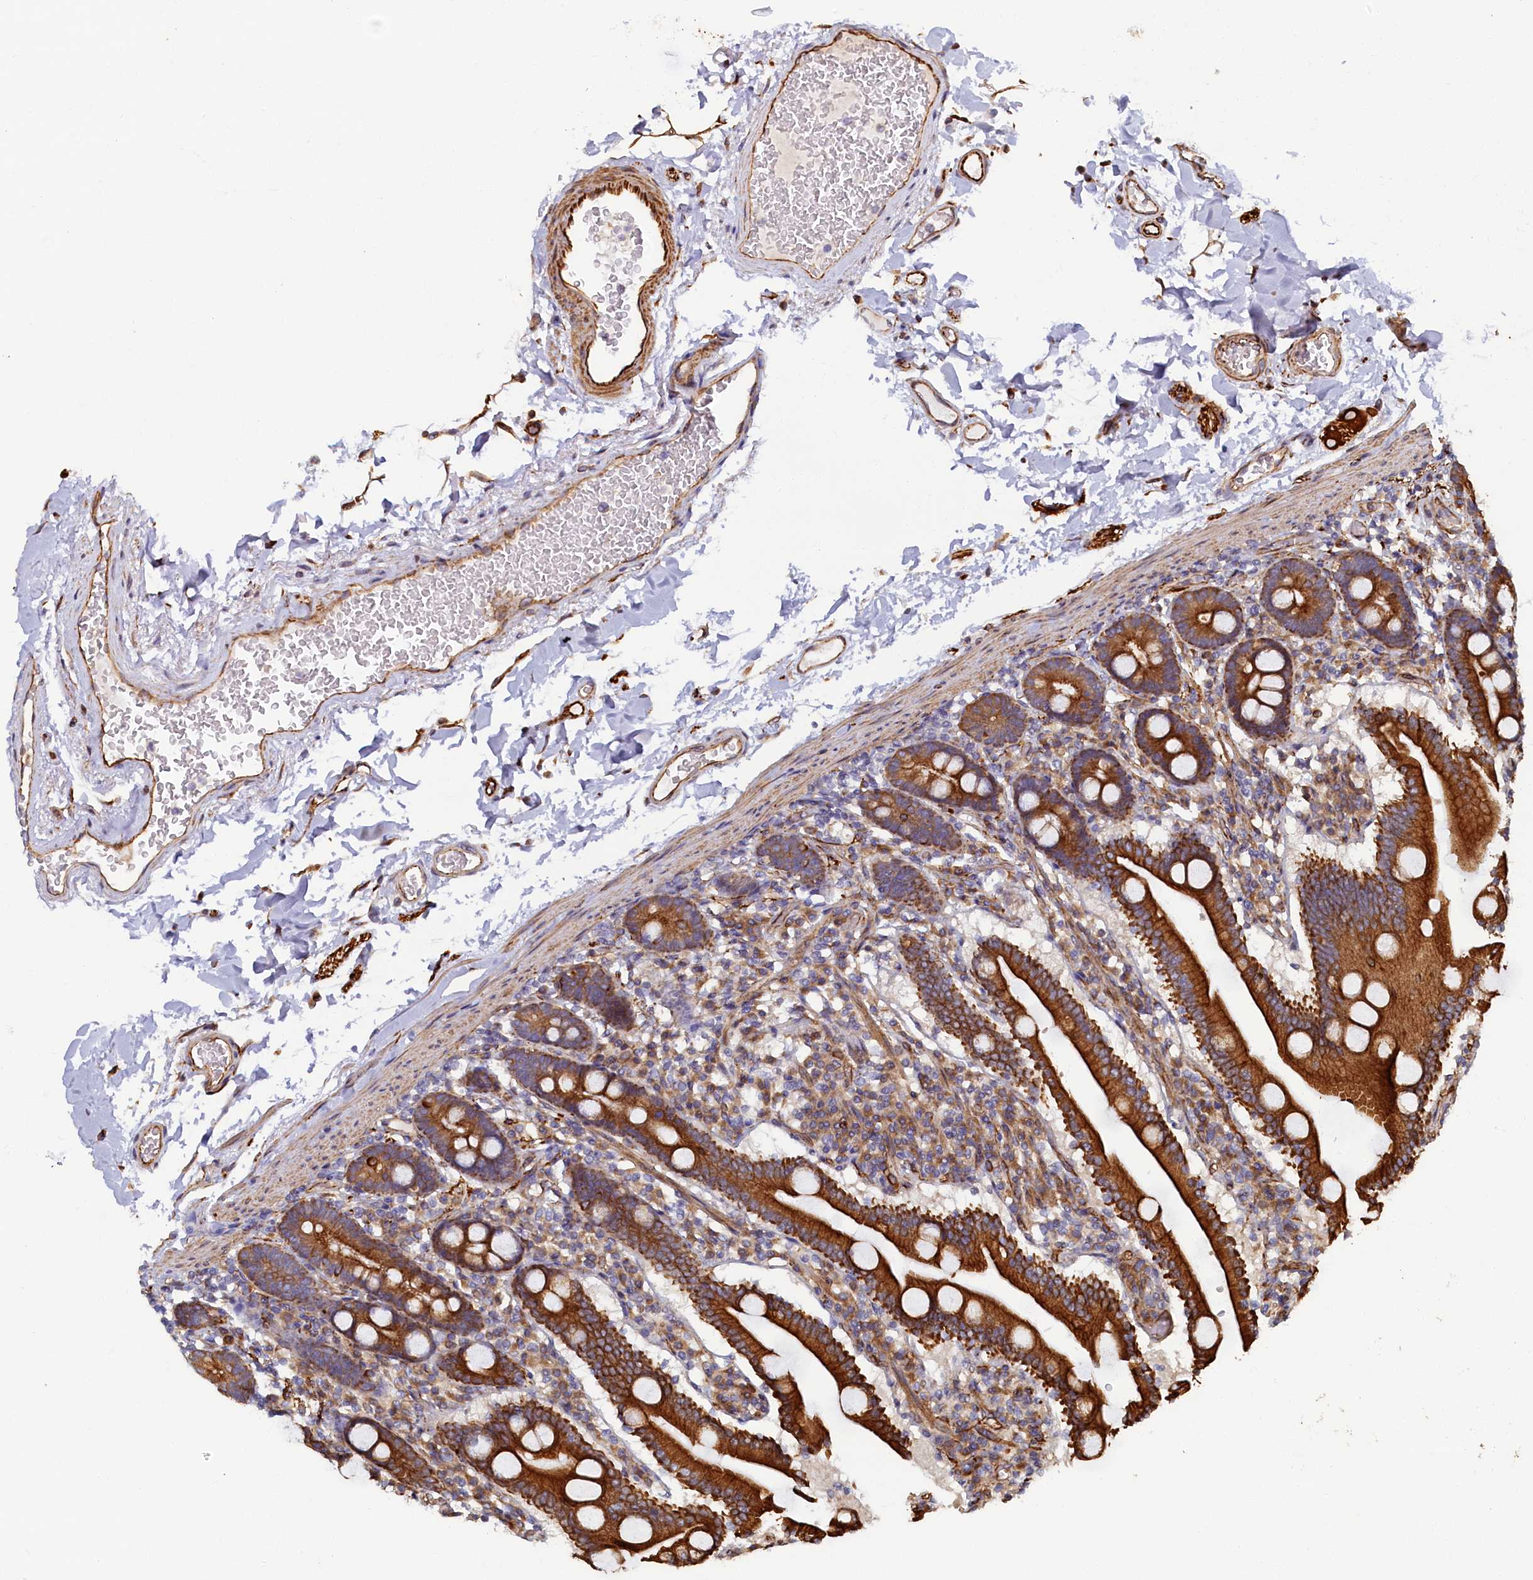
{"staining": {"intensity": "strong", "quantity": ">75%", "location": "cytoplasmic/membranous"}, "tissue": "duodenum", "cell_type": "Glandular cells", "image_type": "normal", "snomed": [{"axis": "morphology", "description": "Normal tissue, NOS"}, {"axis": "topography", "description": "Duodenum"}], "caption": "Brown immunohistochemical staining in unremarkable duodenum reveals strong cytoplasmic/membranous expression in approximately >75% of glandular cells.", "gene": "LRRC57", "patient": {"sex": "male", "age": 55}}